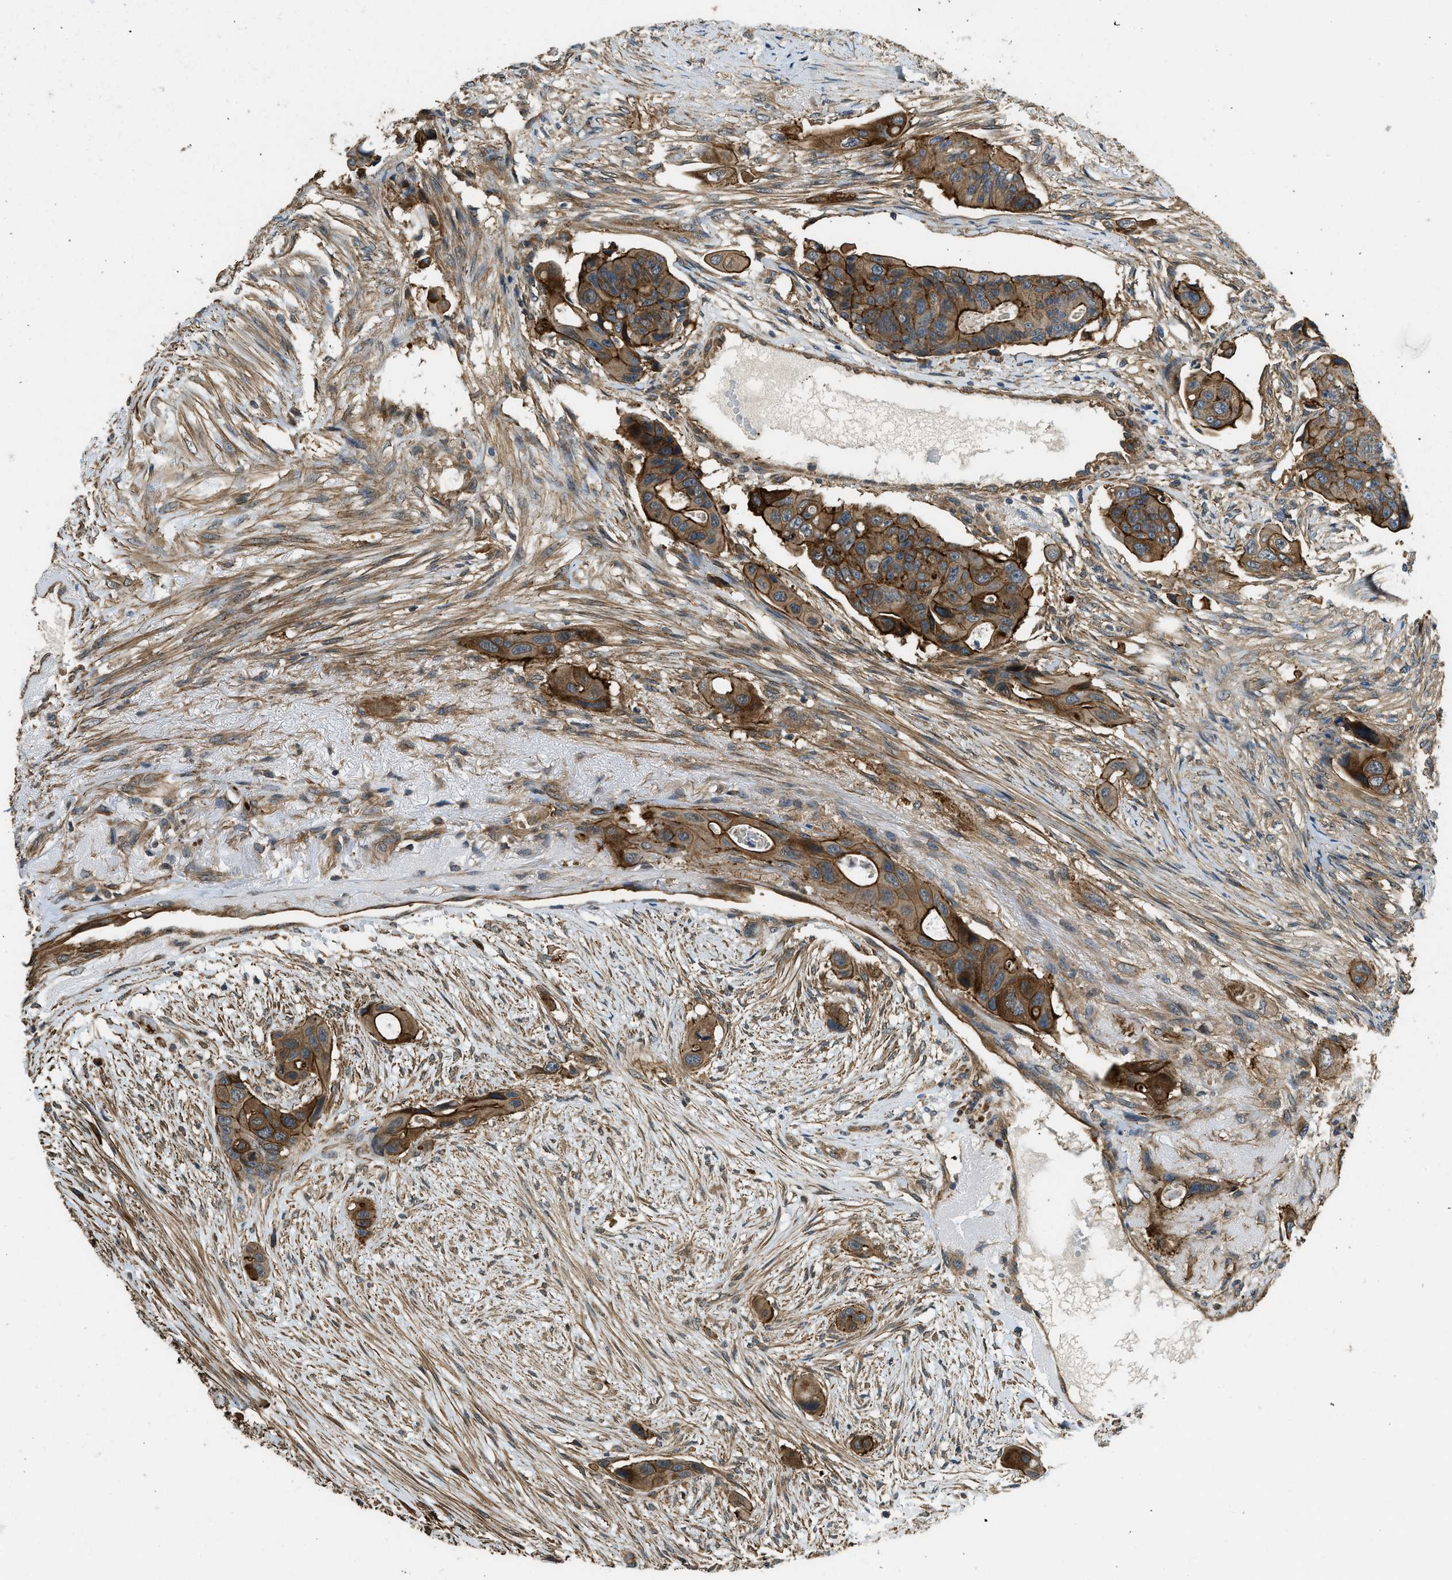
{"staining": {"intensity": "strong", "quantity": ">75%", "location": "cytoplasmic/membranous"}, "tissue": "colorectal cancer", "cell_type": "Tumor cells", "image_type": "cancer", "snomed": [{"axis": "morphology", "description": "Adenocarcinoma, NOS"}, {"axis": "topography", "description": "Colon"}], "caption": "The micrograph exhibits staining of colorectal cancer, revealing strong cytoplasmic/membranous protein staining (brown color) within tumor cells. (DAB IHC, brown staining for protein, blue staining for nuclei).", "gene": "CGN", "patient": {"sex": "female", "age": 57}}